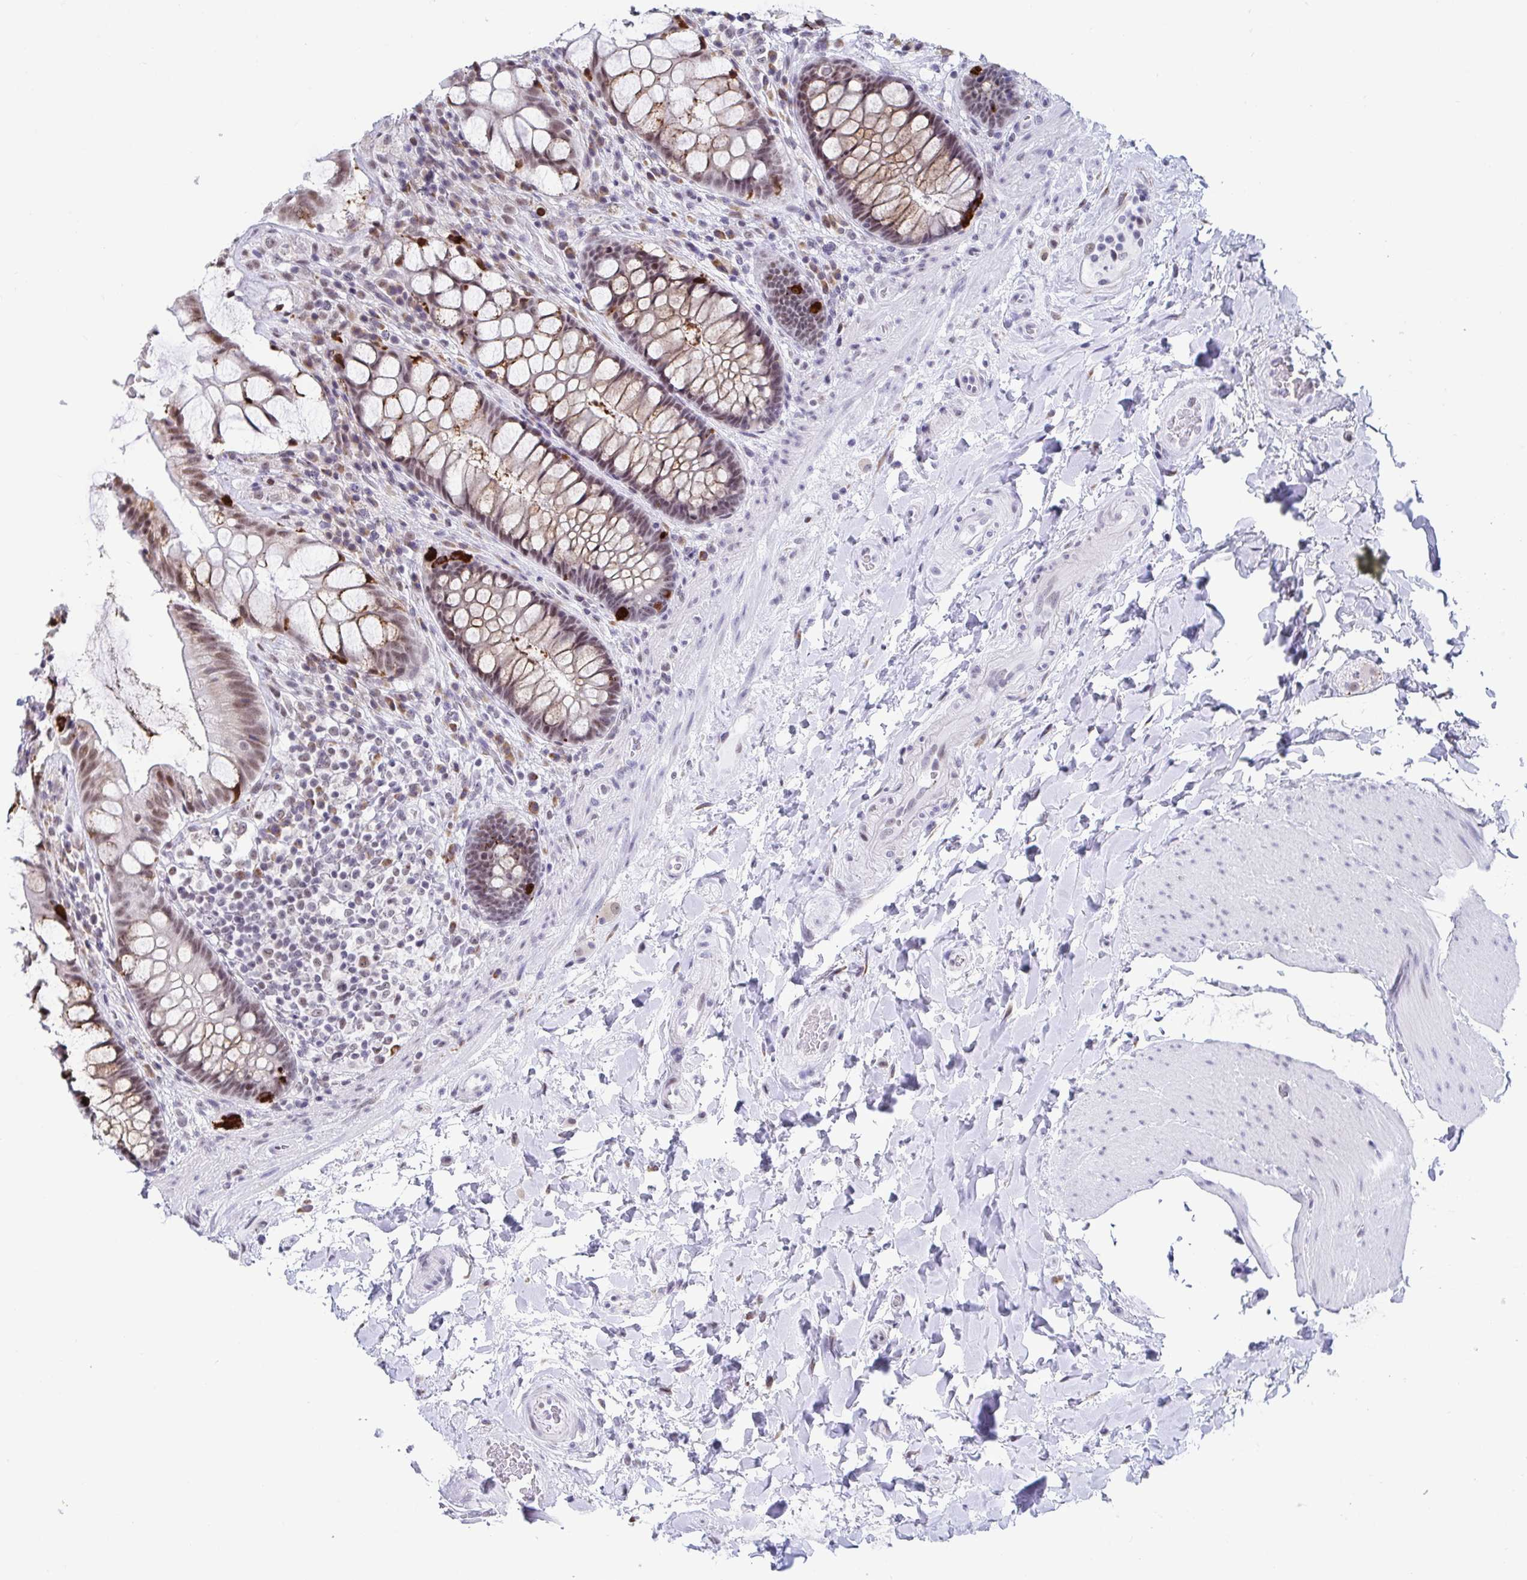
{"staining": {"intensity": "strong", "quantity": "25%-75%", "location": "cytoplasmic/membranous,nuclear"}, "tissue": "rectum", "cell_type": "Glandular cells", "image_type": "normal", "snomed": [{"axis": "morphology", "description": "Normal tissue, NOS"}, {"axis": "topography", "description": "Rectum"}], "caption": "Approximately 25%-75% of glandular cells in normal human rectum display strong cytoplasmic/membranous,nuclear protein positivity as visualized by brown immunohistochemical staining.", "gene": "WDR72", "patient": {"sex": "female", "age": 58}}